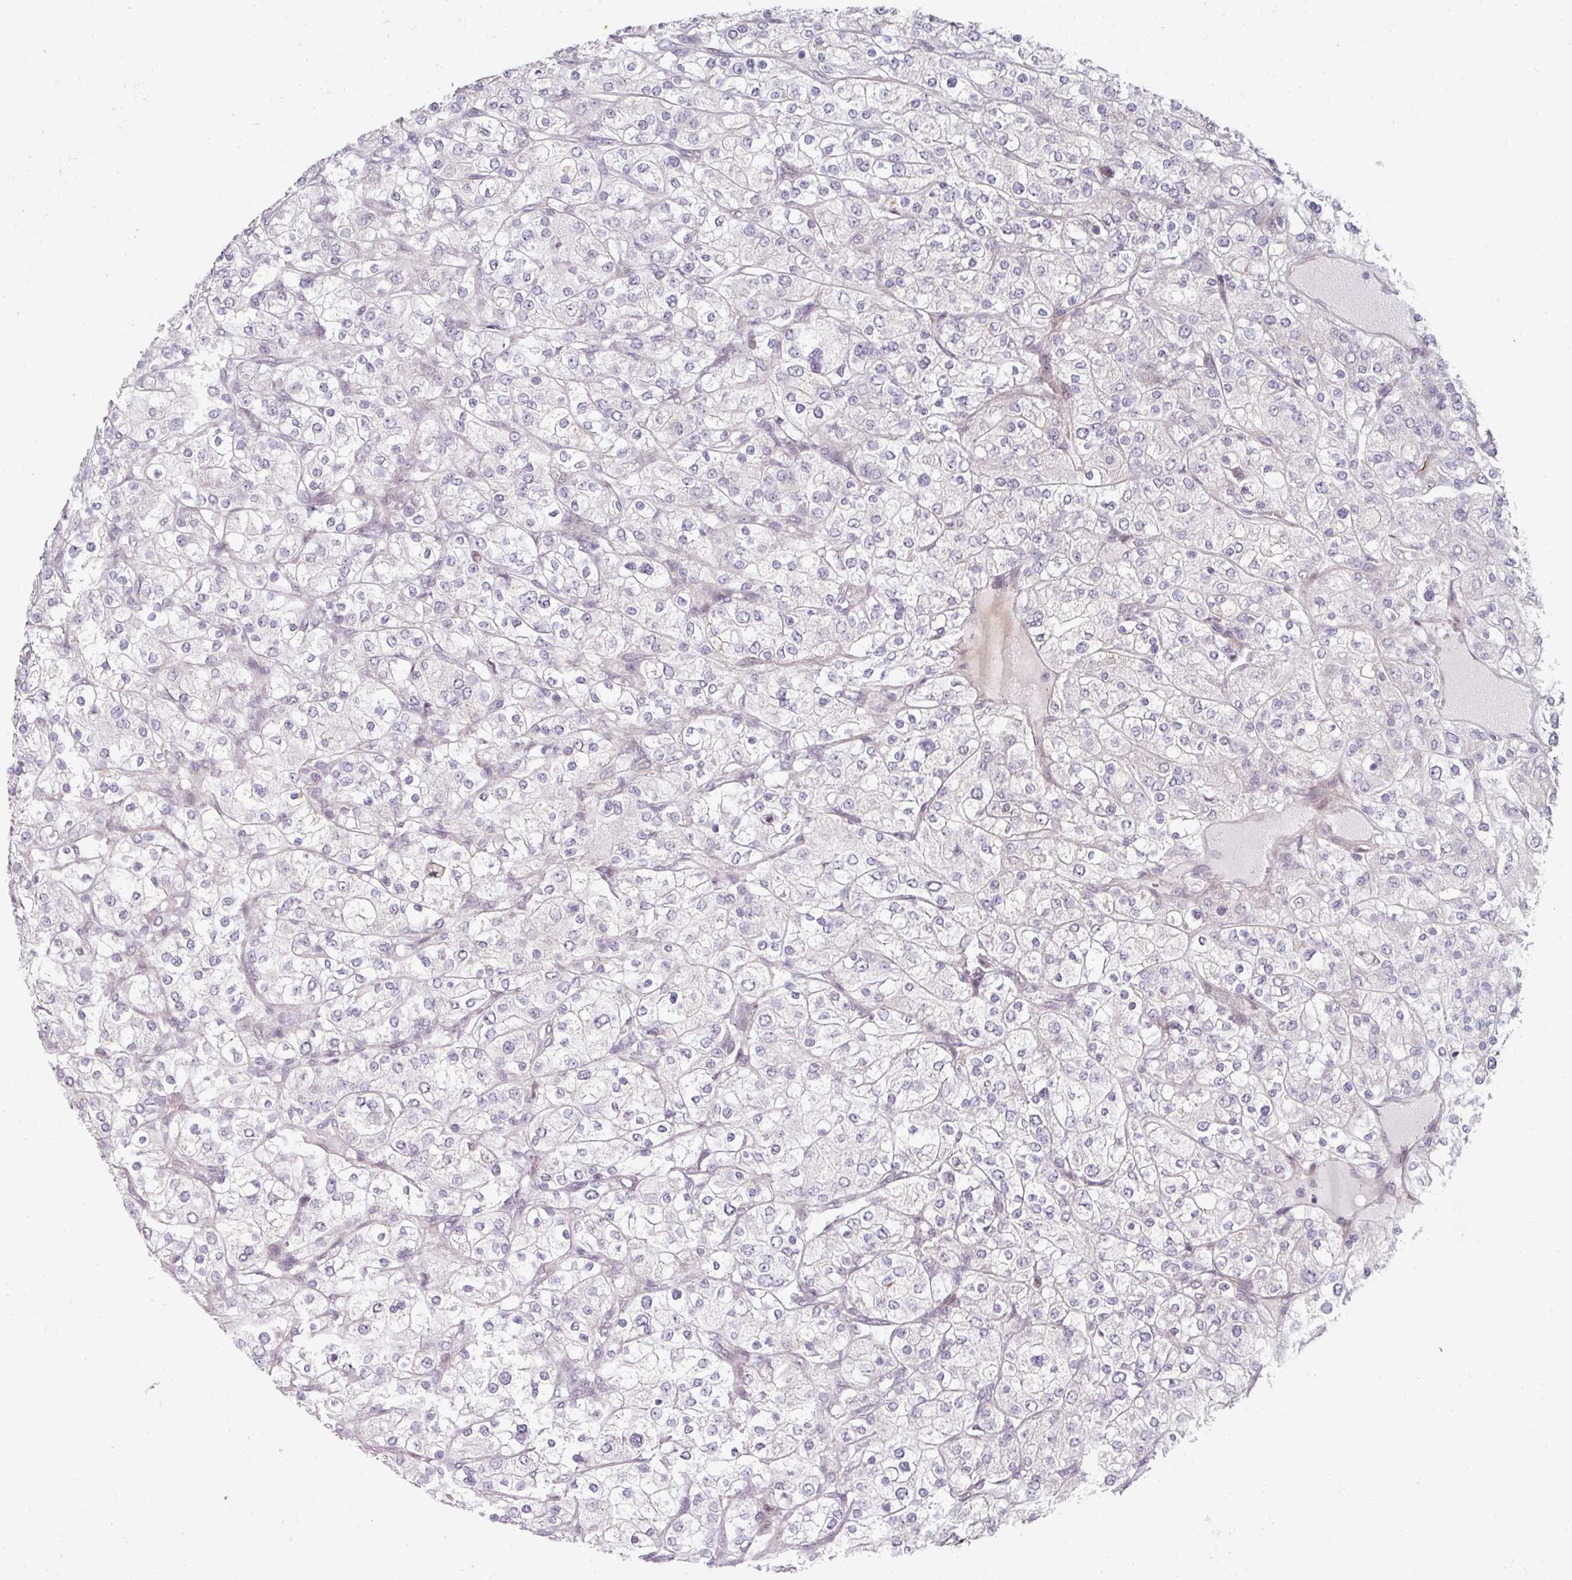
{"staining": {"intensity": "negative", "quantity": "none", "location": "none"}, "tissue": "renal cancer", "cell_type": "Tumor cells", "image_type": "cancer", "snomed": [{"axis": "morphology", "description": "Adenocarcinoma, NOS"}, {"axis": "topography", "description": "Kidney"}], "caption": "This is an immunohistochemistry (IHC) micrograph of human renal cancer. There is no staining in tumor cells.", "gene": "TMCC1", "patient": {"sex": "male", "age": 80}}